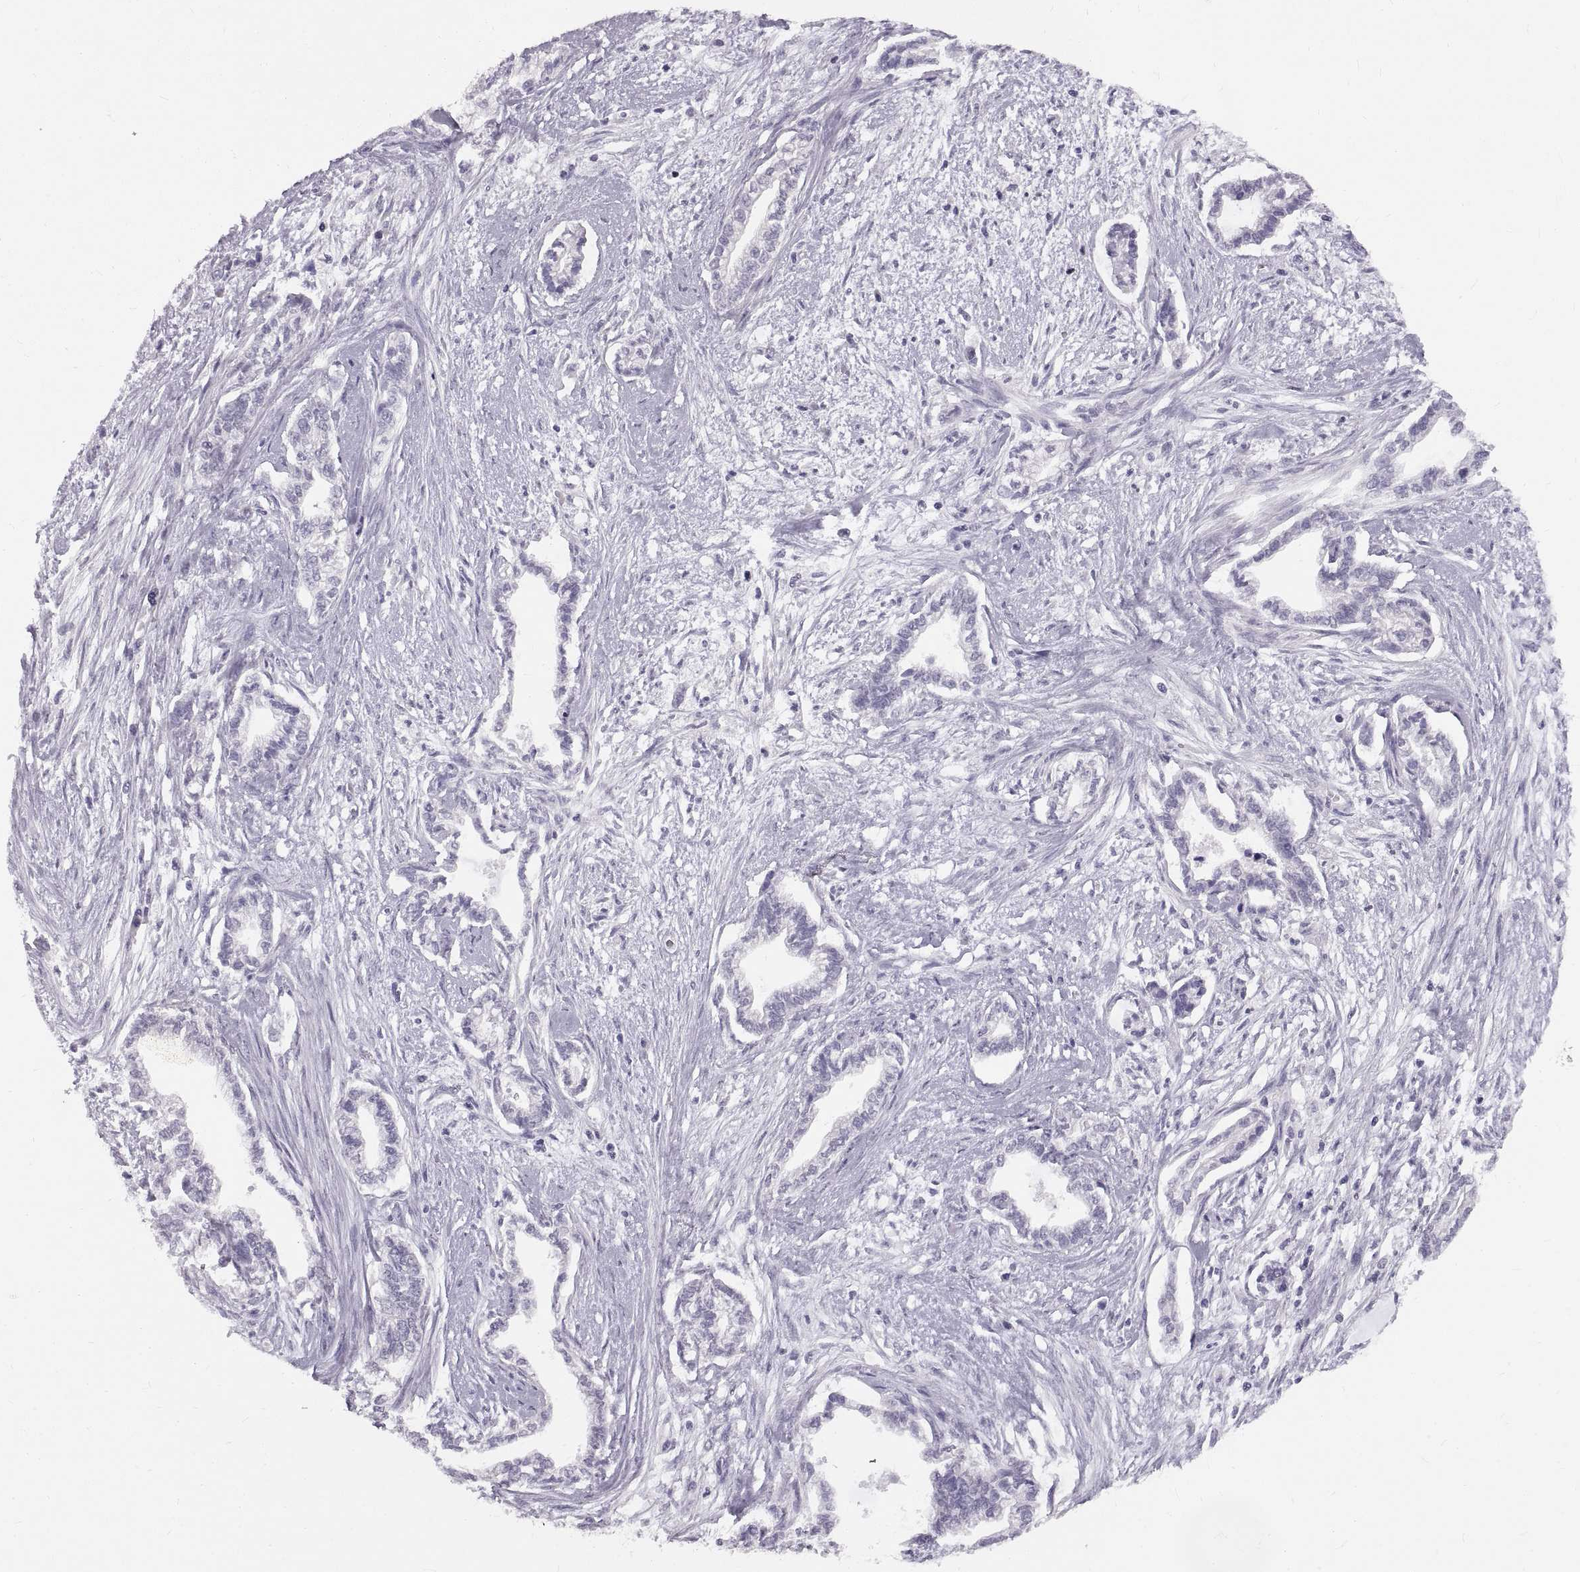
{"staining": {"intensity": "negative", "quantity": "none", "location": "none"}, "tissue": "cervical cancer", "cell_type": "Tumor cells", "image_type": "cancer", "snomed": [{"axis": "morphology", "description": "Adenocarcinoma, NOS"}, {"axis": "topography", "description": "Cervix"}], "caption": "This is an immunohistochemistry (IHC) micrograph of cervical cancer. There is no positivity in tumor cells.", "gene": "SPACDR", "patient": {"sex": "female", "age": 62}}